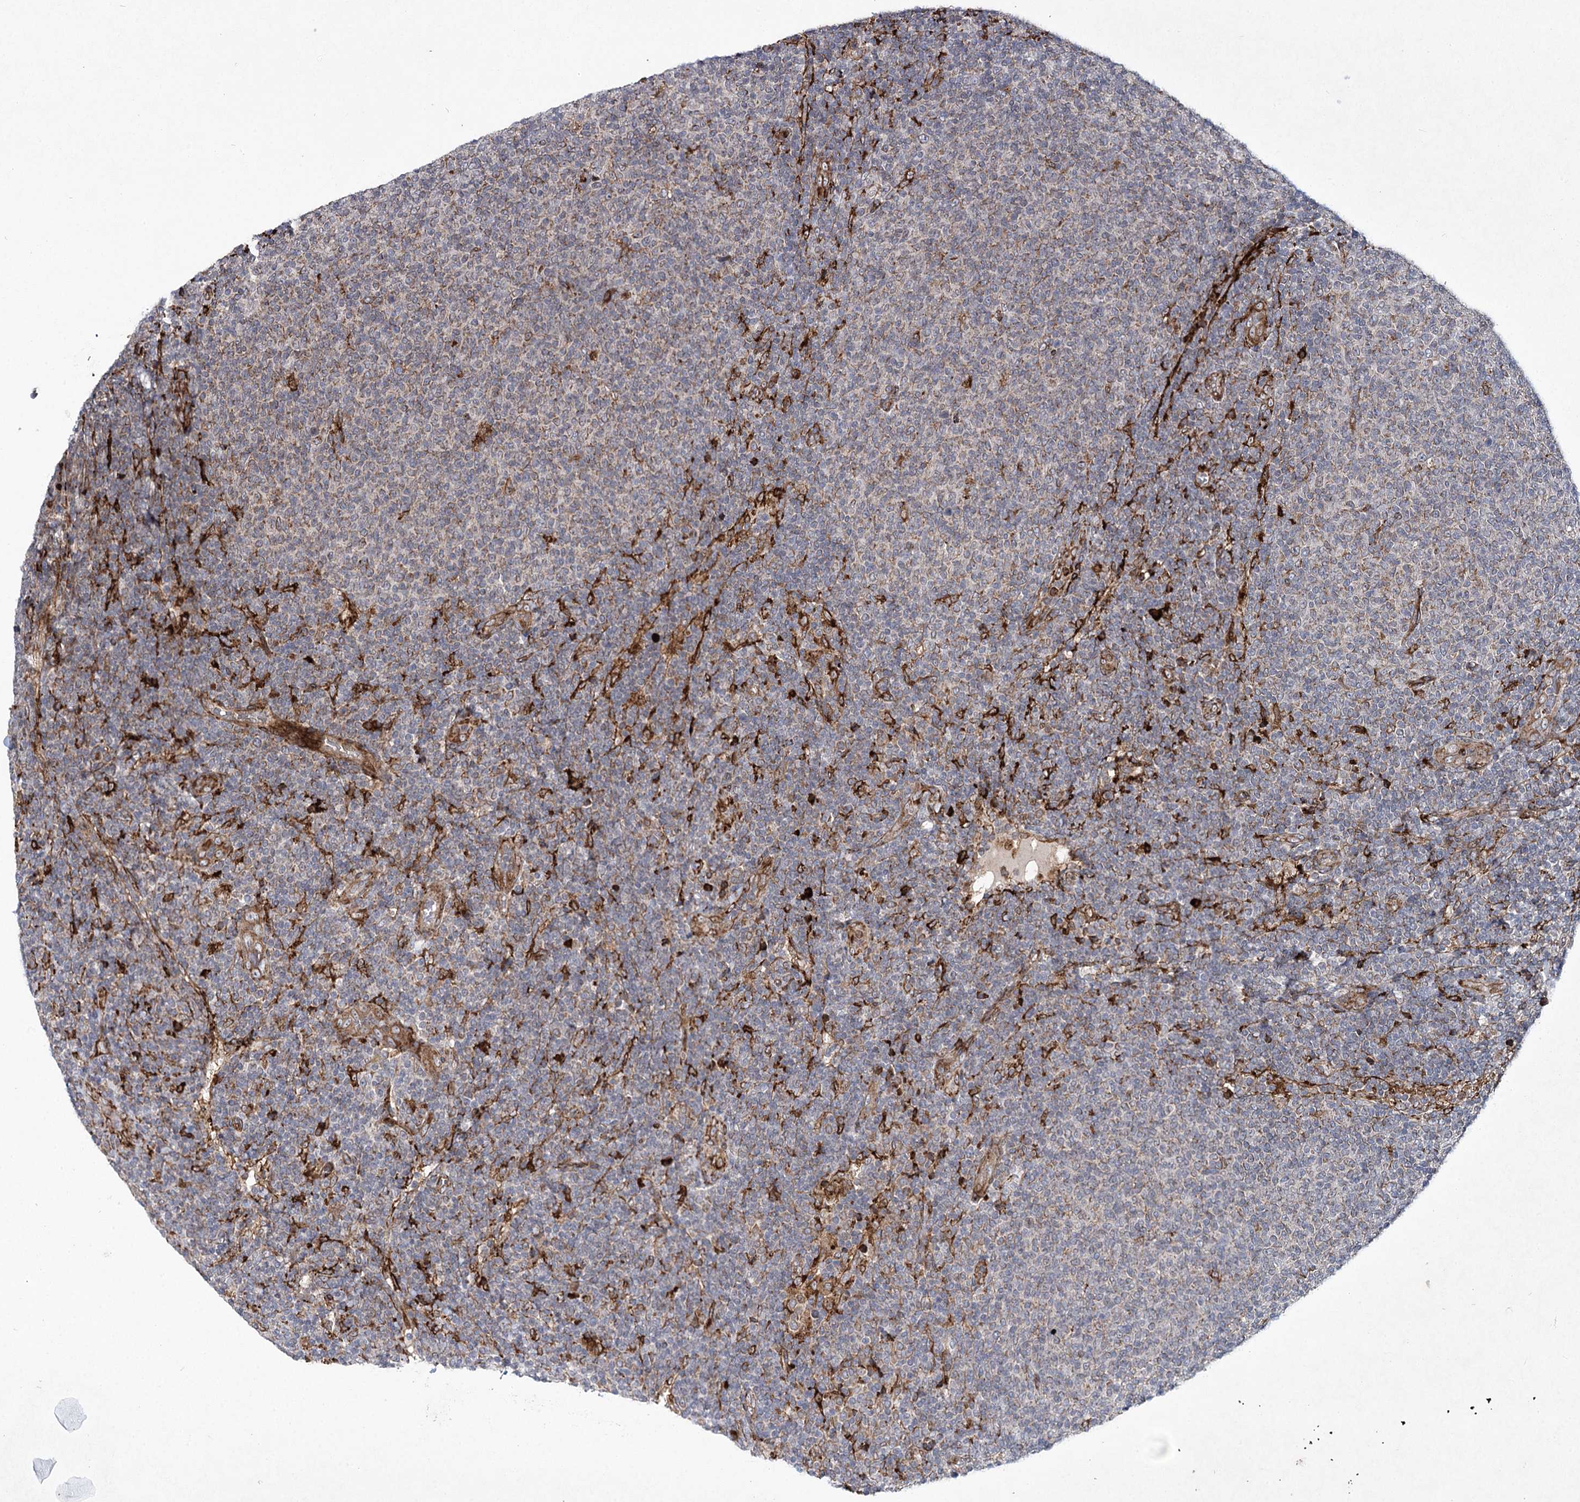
{"staining": {"intensity": "negative", "quantity": "none", "location": "none"}, "tissue": "lymphoma", "cell_type": "Tumor cells", "image_type": "cancer", "snomed": [{"axis": "morphology", "description": "Malignant lymphoma, non-Hodgkin's type, Low grade"}, {"axis": "topography", "description": "Lymph node"}], "caption": "Tumor cells show no significant expression in low-grade malignant lymphoma, non-Hodgkin's type. Nuclei are stained in blue.", "gene": "DCUN1D4", "patient": {"sex": "male", "age": 66}}